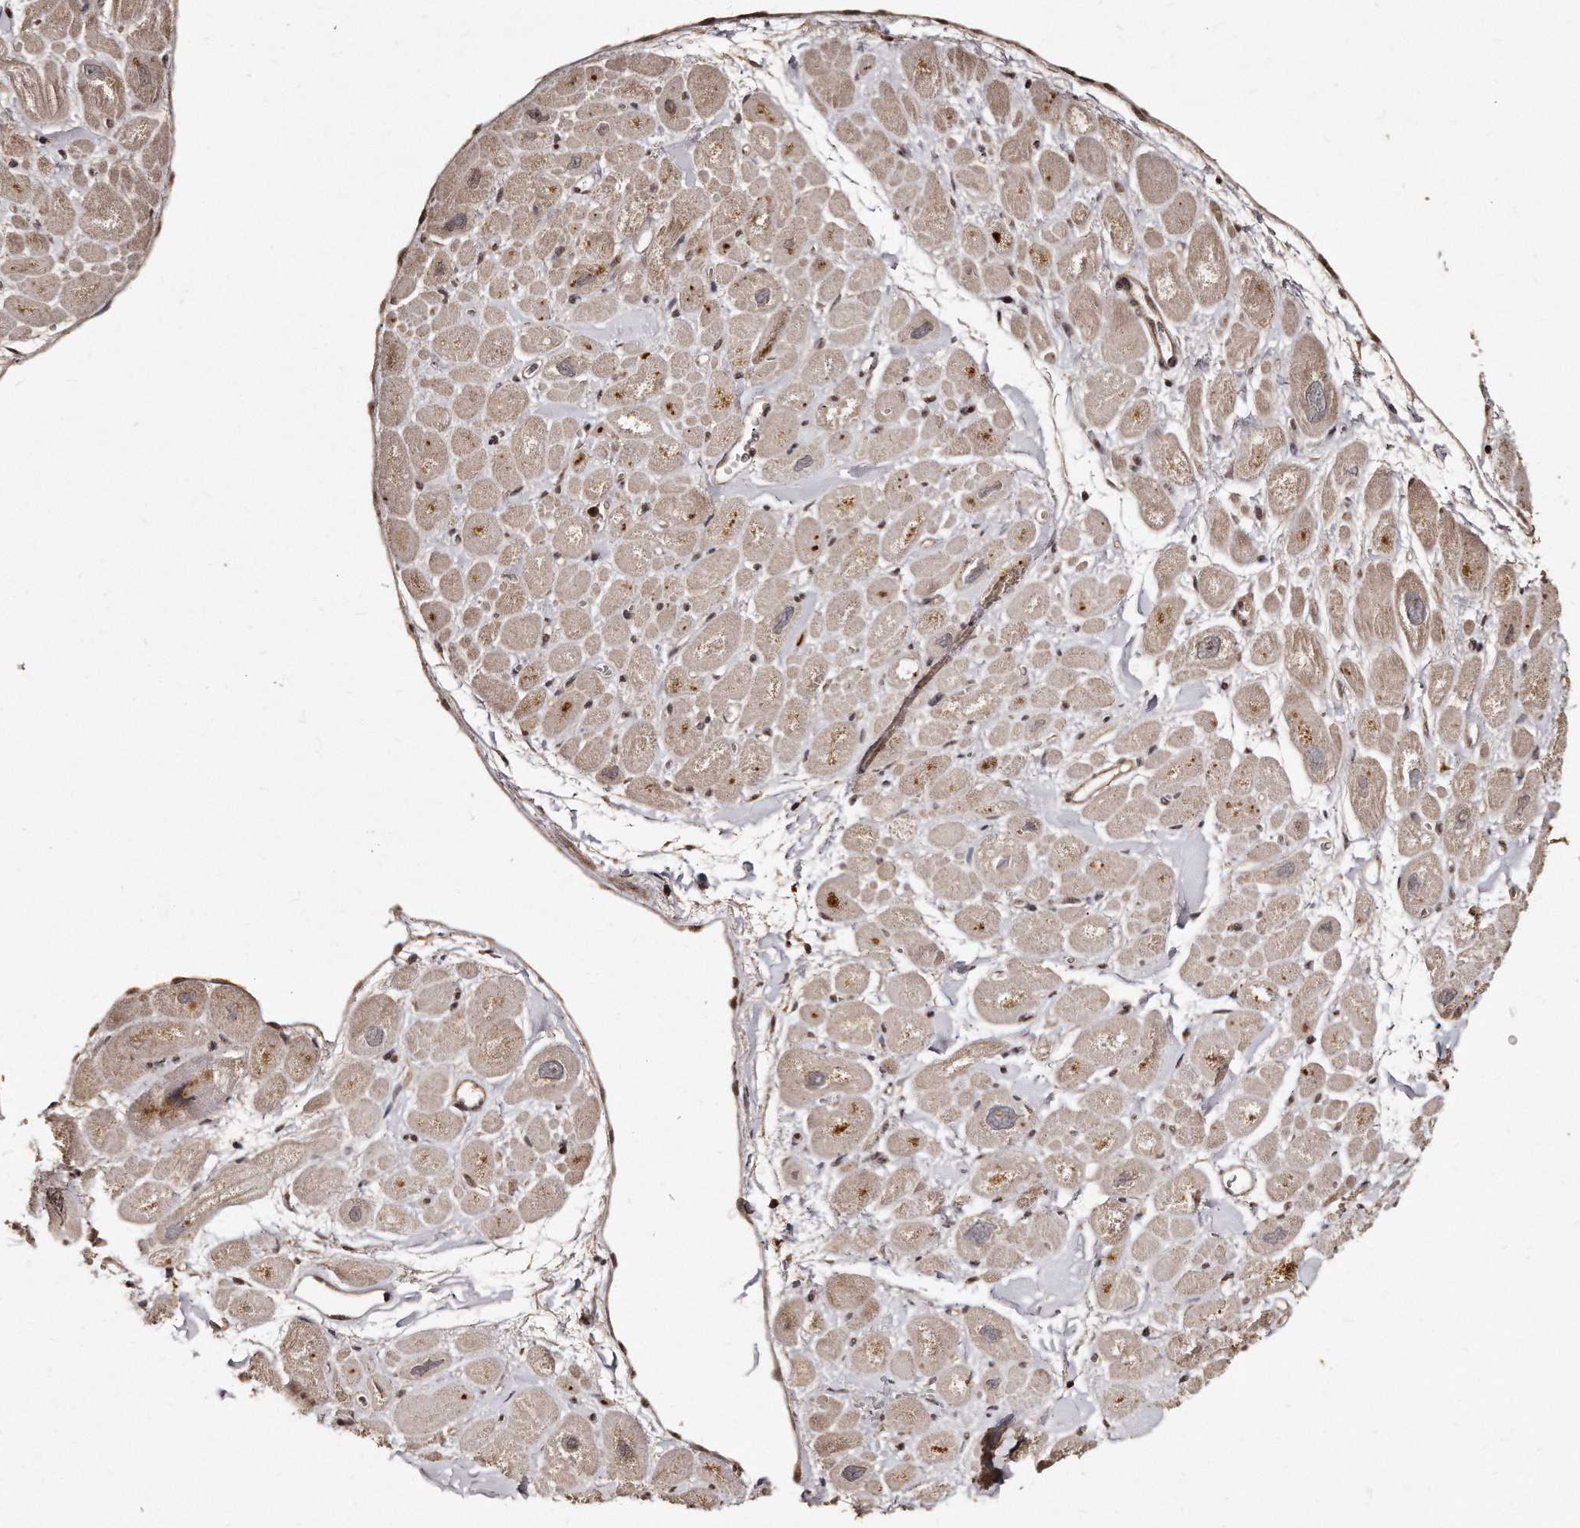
{"staining": {"intensity": "weak", "quantity": ">75%", "location": "cytoplasmic/membranous"}, "tissue": "heart muscle", "cell_type": "Cardiomyocytes", "image_type": "normal", "snomed": [{"axis": "morphology", "description": "Normal tissue, NOS"}, {"axis": "topography", "description": "Heart"}], "caption": "Cardiomyocytes demonstrate low levels of weak cytoplasmic/membranous staining in about >75% of cells in unremarkable heart muscle.", "gene": "TSHR", "patient": {"sex": "male", "age": 49}}